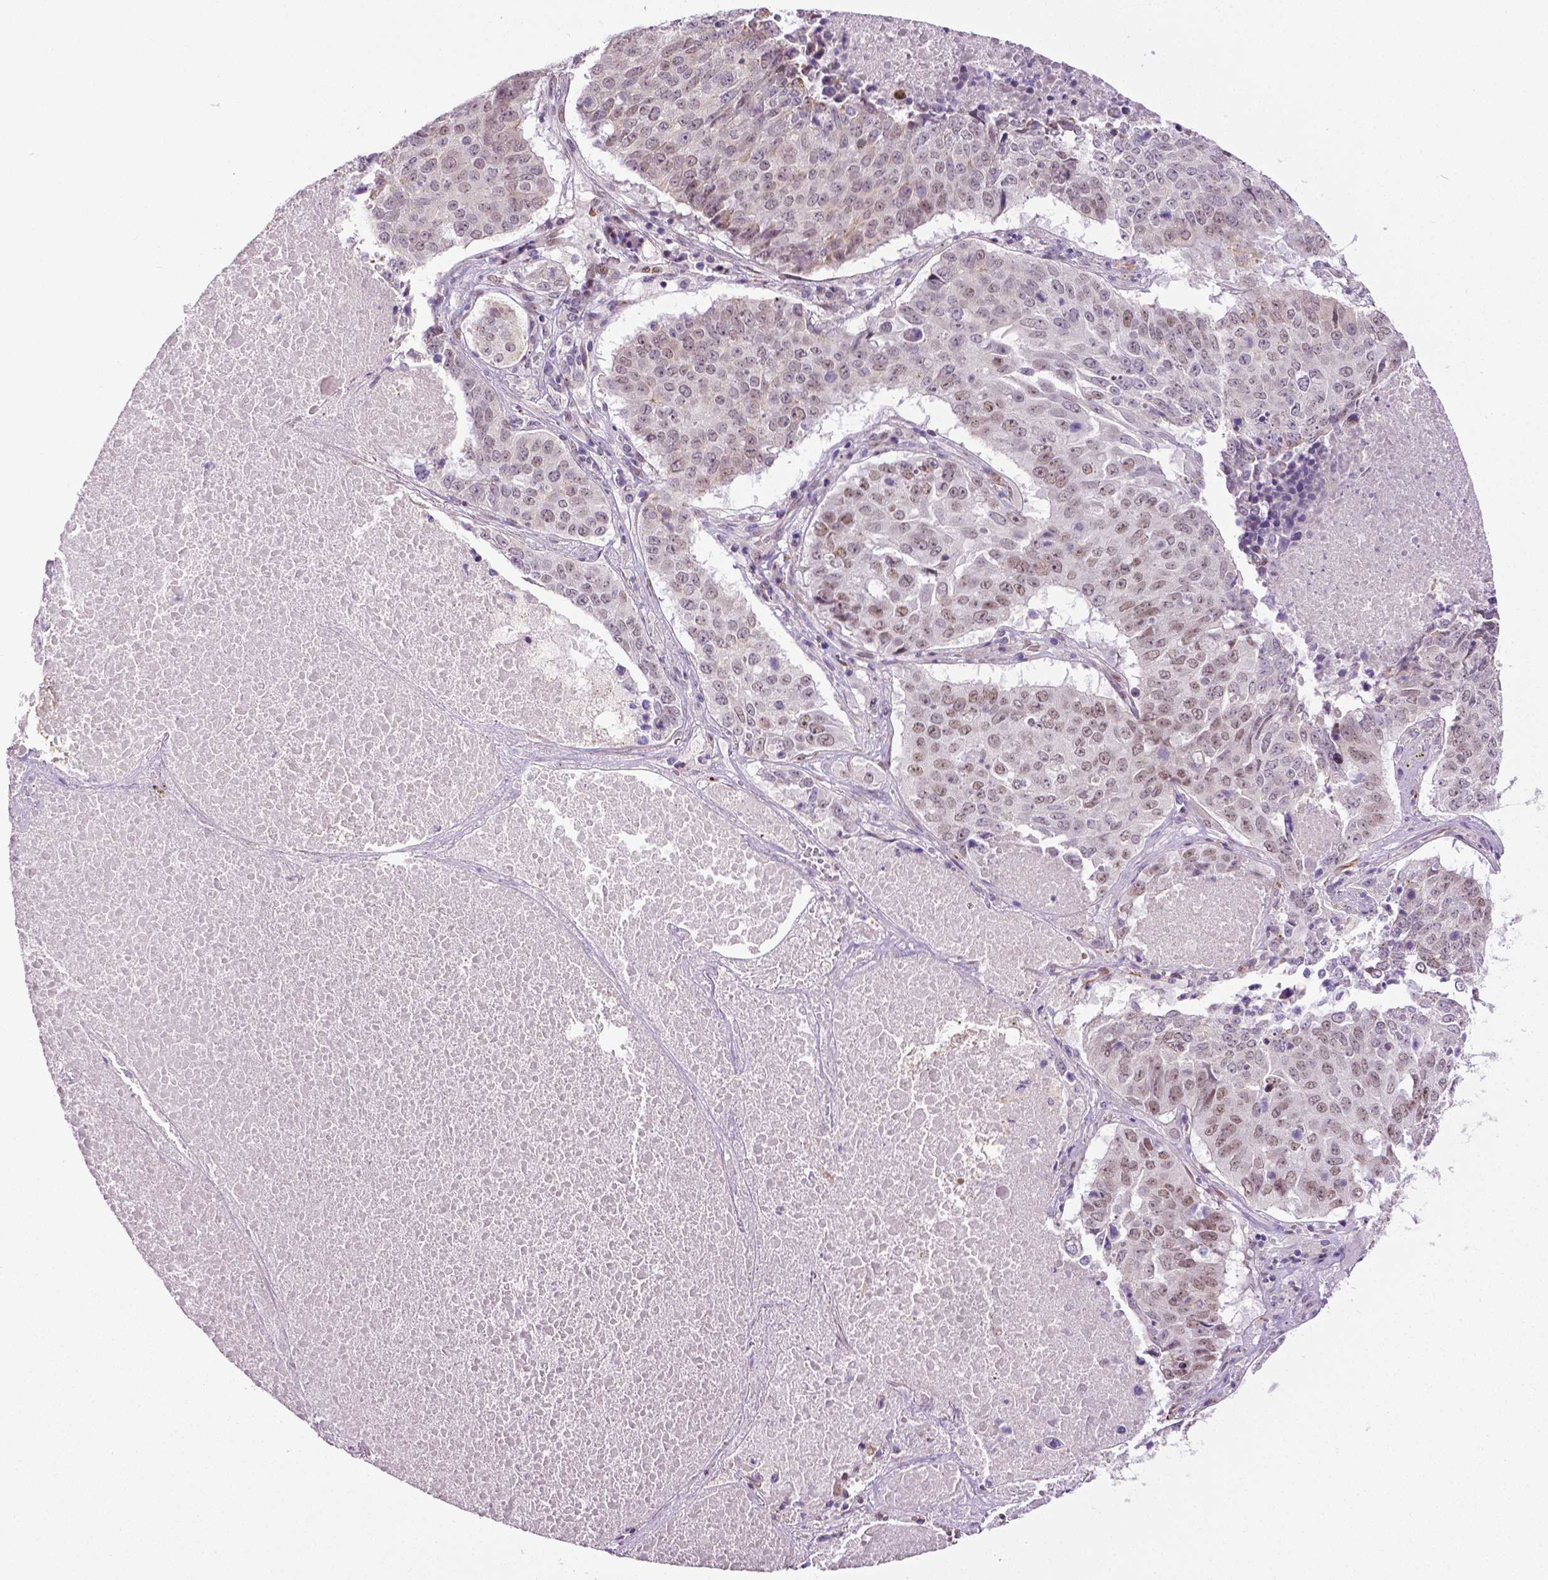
{"staining": {"intensity": "moderate", "quantity": "25%-75%", "location": "nuclear"}, "tissue": "lung cancer", "cell_type": "Tumor cells", "image_type": "cancer", "snomed": [{"axis": "morphology", "description": "Normal tissue, NOS"}, {"axis": "morphology", "description": "Squamous cell carcinoma, NOS"}, {"axis": "topography", "description": "Bronchus"}, {"axis": "topography", "description": "Lung"}], "caption": "A high-resolution image shows immunohistochemistry staining of squamous cell carcinoma (lung), which reveals moderate nuclear expression in approximately 25%-75% of tumor cells. The staining is performed using DAB (3,3'-diaminobenzidine) brown chromogen to label protein expression. The nuclei are counter-stained blue using hematoxylin.", "gene": "PTGER3", "patient": {"sex": "male", "age": 64}}